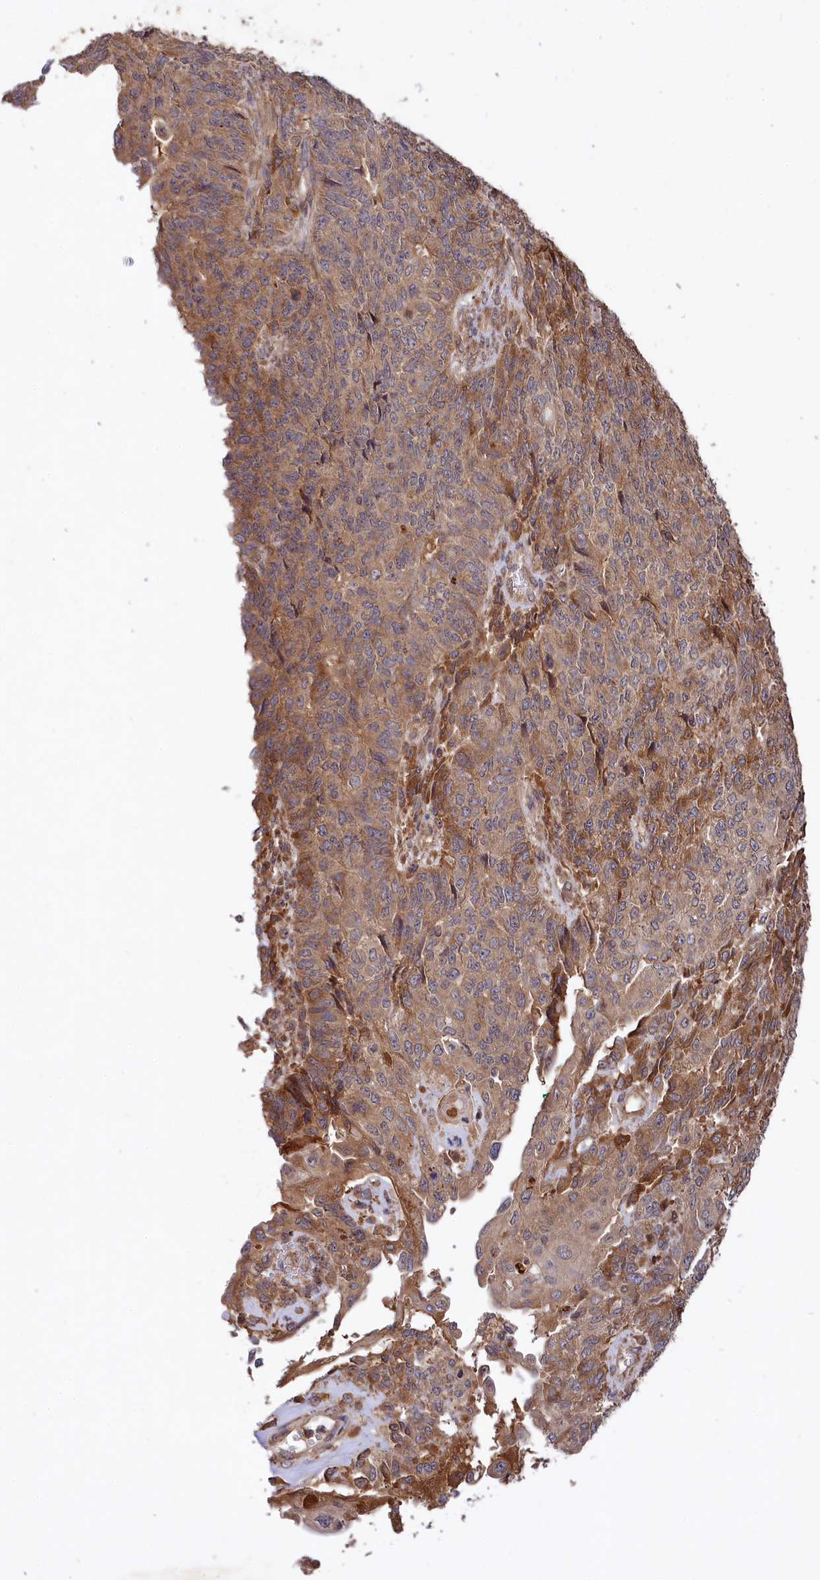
{"staining": {"intensity": "moderate", "quantity": ">75%", "location": "cytoplasmic/membranous"}, "tissue": "endometrial cancer", "cell_type": "Tumor cells", "image_type": "cancer", "snomed": [{"axis": "morphology", "description": "Adenocarcinoma, NOS"}, {"axis": "topography", "description": "Endometrium"}], "caption": "Endometrial adenocarcinoma tissue demonstrates moderate cytoplasmic/membranous positivity in about >75% of tumor cells, visualized by immunohistochemistry.", "gene": "MCF2L2", "patient": {"sex": "female", "age": 32}}